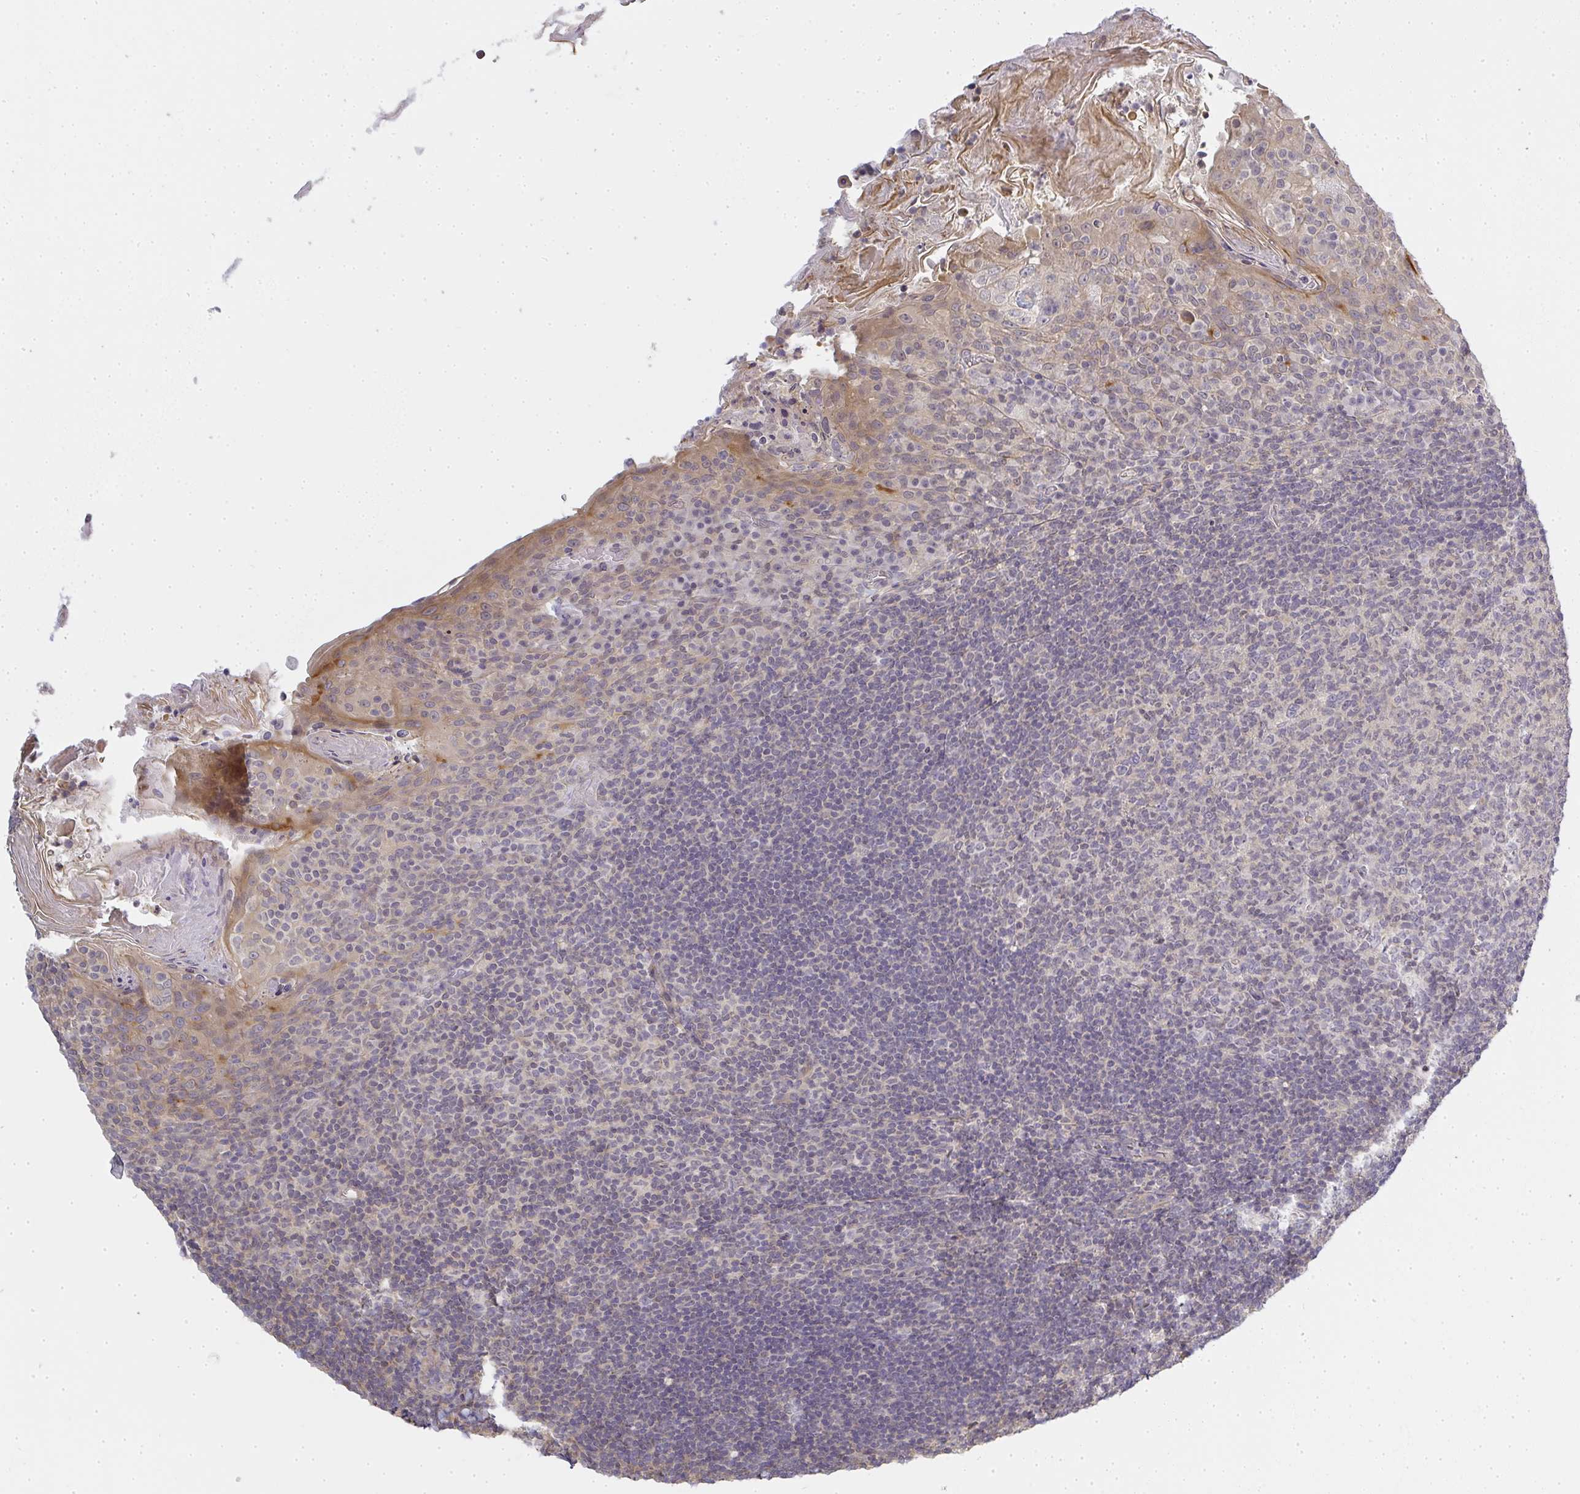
{"staining": {"intensity": "weak", "quantity": "<25%", "location": "cytoplasmic/membranous"}, "tissue": "tonsil", "cell_type": "Germinal center cells", "image_type": "normal", "snomed": [{"axis": "morphology", "description": "Normal tissue, NOS"}, {"axis": "topography", "description": "Tonsil"}], "caption": "High power microscopy photomicrograph of an IHC micrograph of benign tonsil, revealing no significant expression in germinal center cells.", "gene": "GSDMB", "patient": {"sex": "female", "age": 10}}